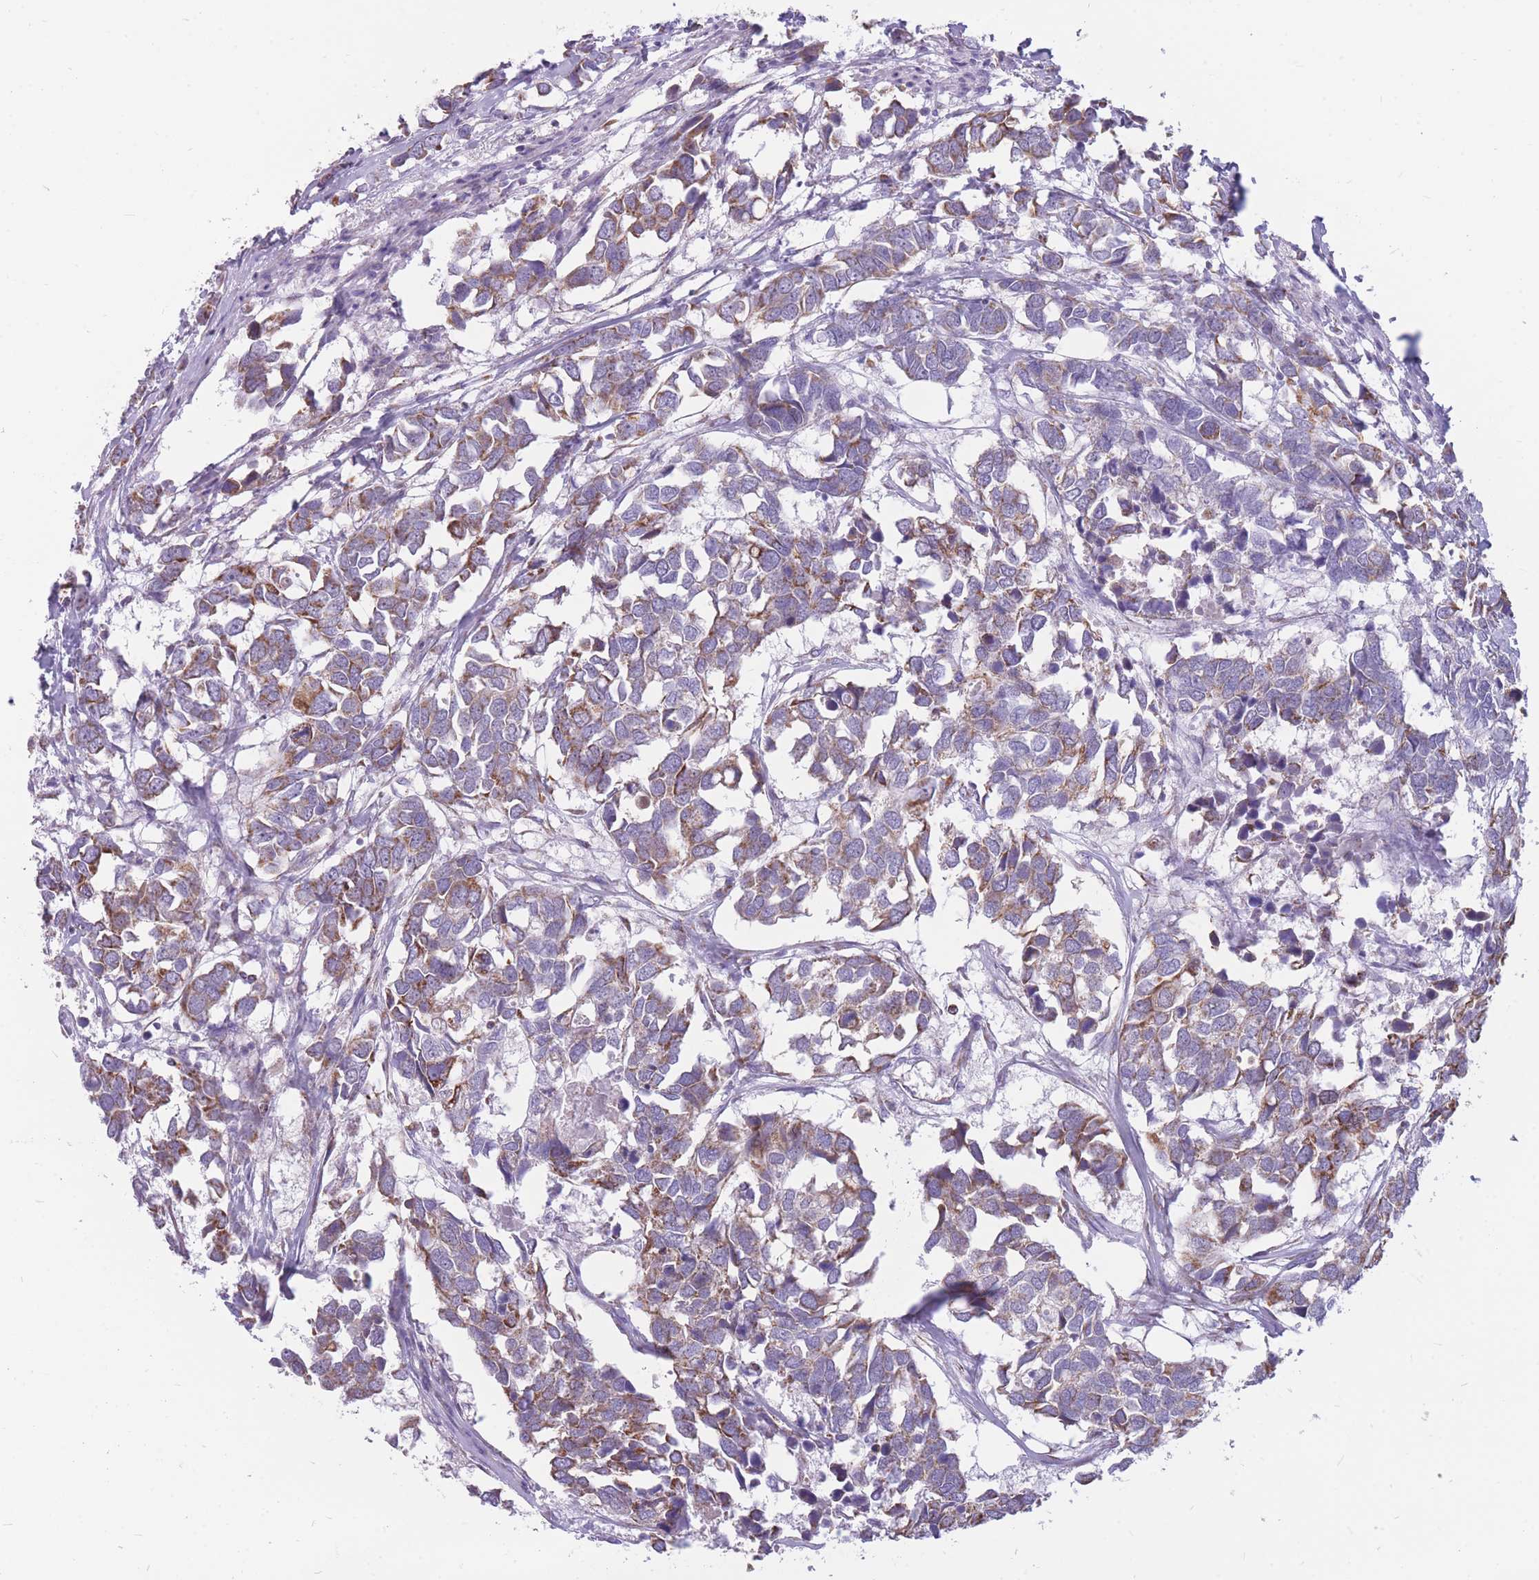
{"staining": {"intensity": "moderate", "quantity": "25%-75%", "location": "cytoplasmic/membranous"}, "tissue": "breast cancer", "cell_type": "Tumor cells", "image_type": "cancer", "snomed": [{"axis": "morphology", "description": "Duct carcinoma"}, {"axis": "topography", "description": "Breast"}], "caption": "A high-resolution micrograph shows immunohistochemistry (IHC) staining of breast cancer, which reveals moderate cytoplasmic/membranous positivity in approximately 25%-75% of tumor cells. The staining was performed using DAB (3,3'-diaminobenzidine) to visualize the protein expression in brown, while the nuclei were stained in blue with hematoxylin (Magnification: 20x).", "gene": "PCSK1", "patient": {"sex": "female", "age": 83}}